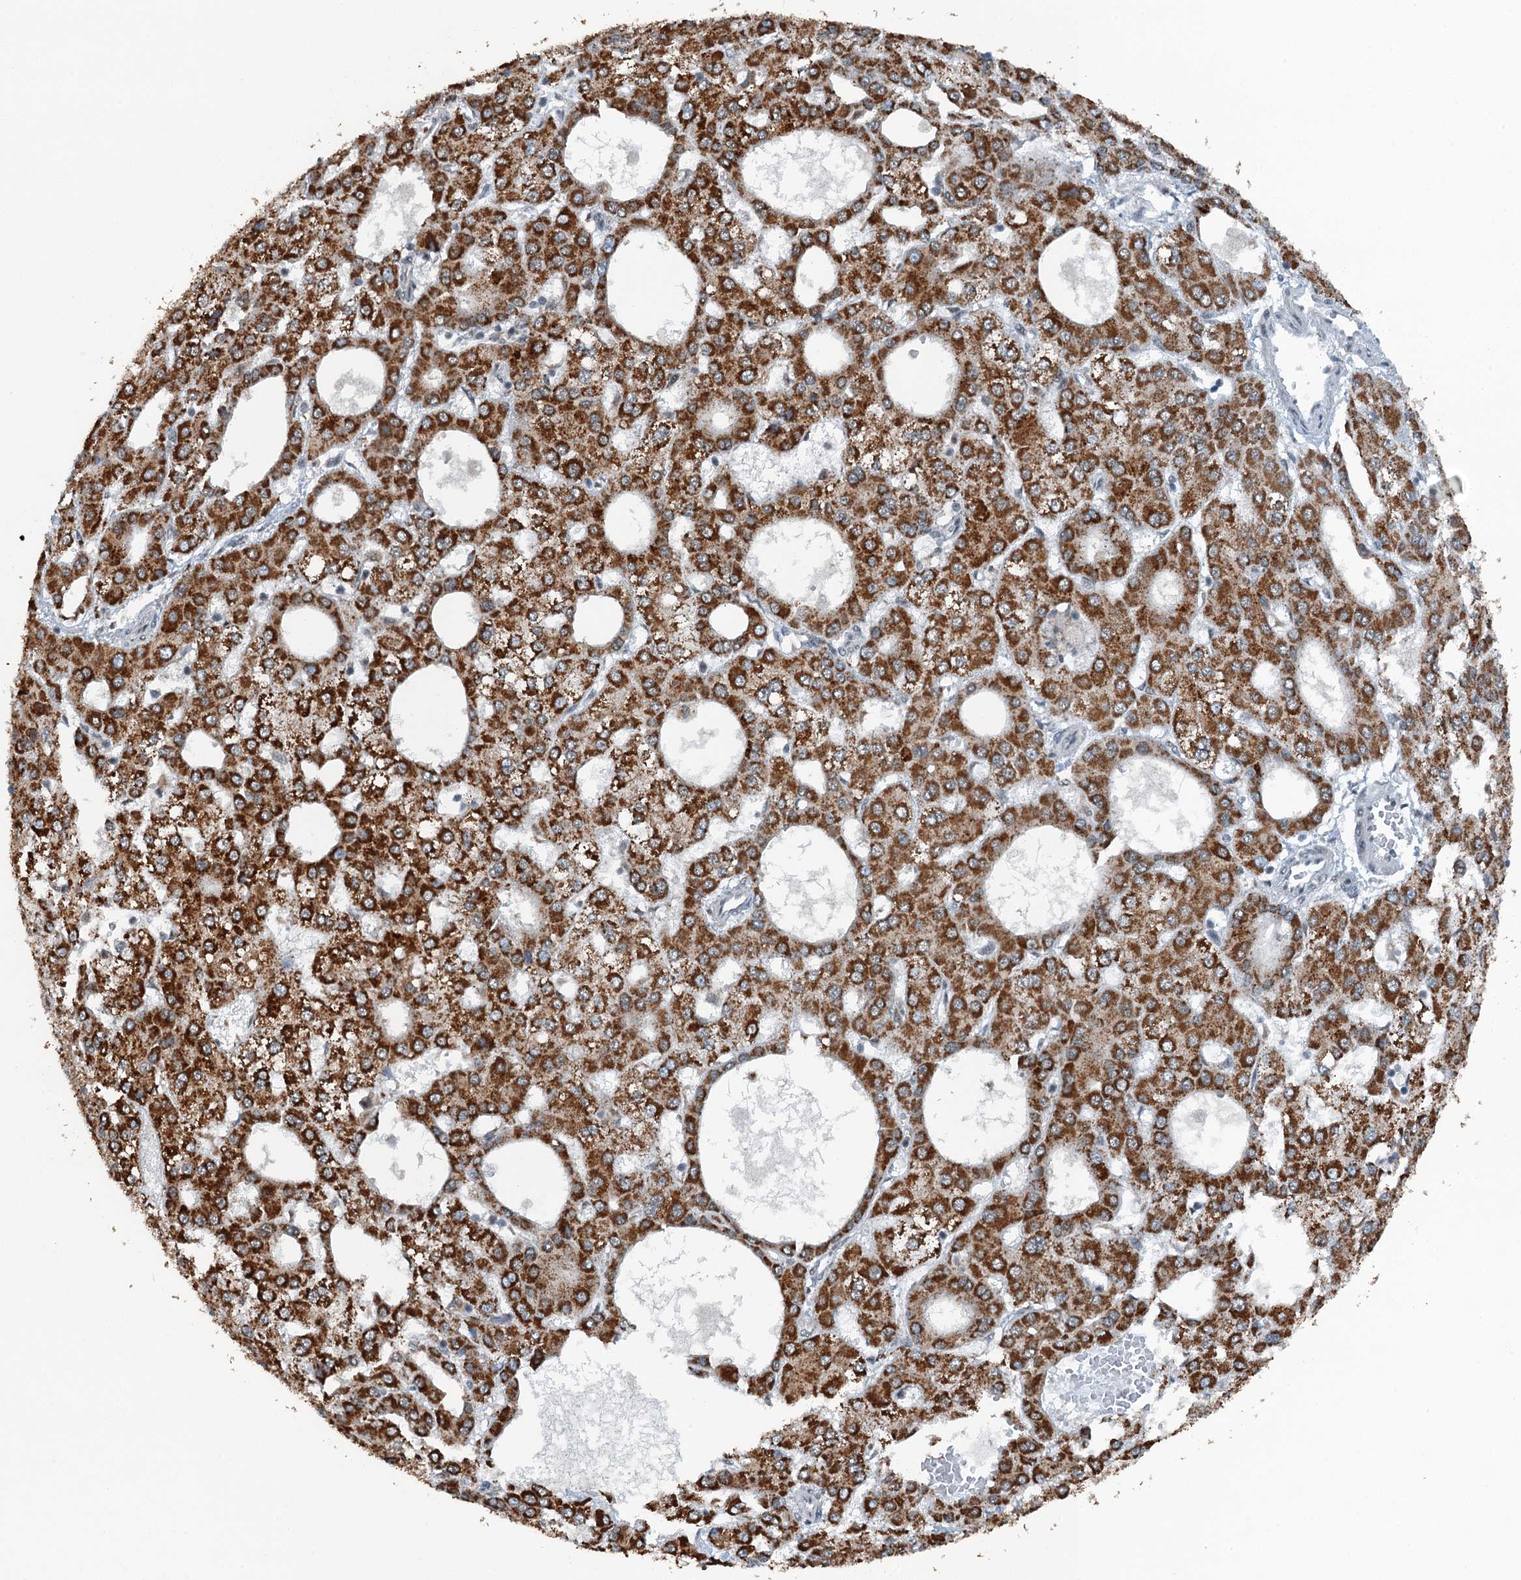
{"staining": {"intensity": "strong", "quantity": ">75%", "location": "cytoplasmic/membranous"}, "tissue": "liver cancer", "cell_type": "Tumor cells", "image_type": "cancer", "snomed": [{"axis": "morphology", "description": "Carcinoma, Hepatocellular, NOS"}, {"axis": "topography", "description": "Liver"}], "caption": "Human liver cancer stained for a protein (brown) exhibits strong cytoplasmic/membranous positive positivity in about >75% of tumor cells.", "gene": "BMERB1", "patient": {"sex": "male", "age": 47}}